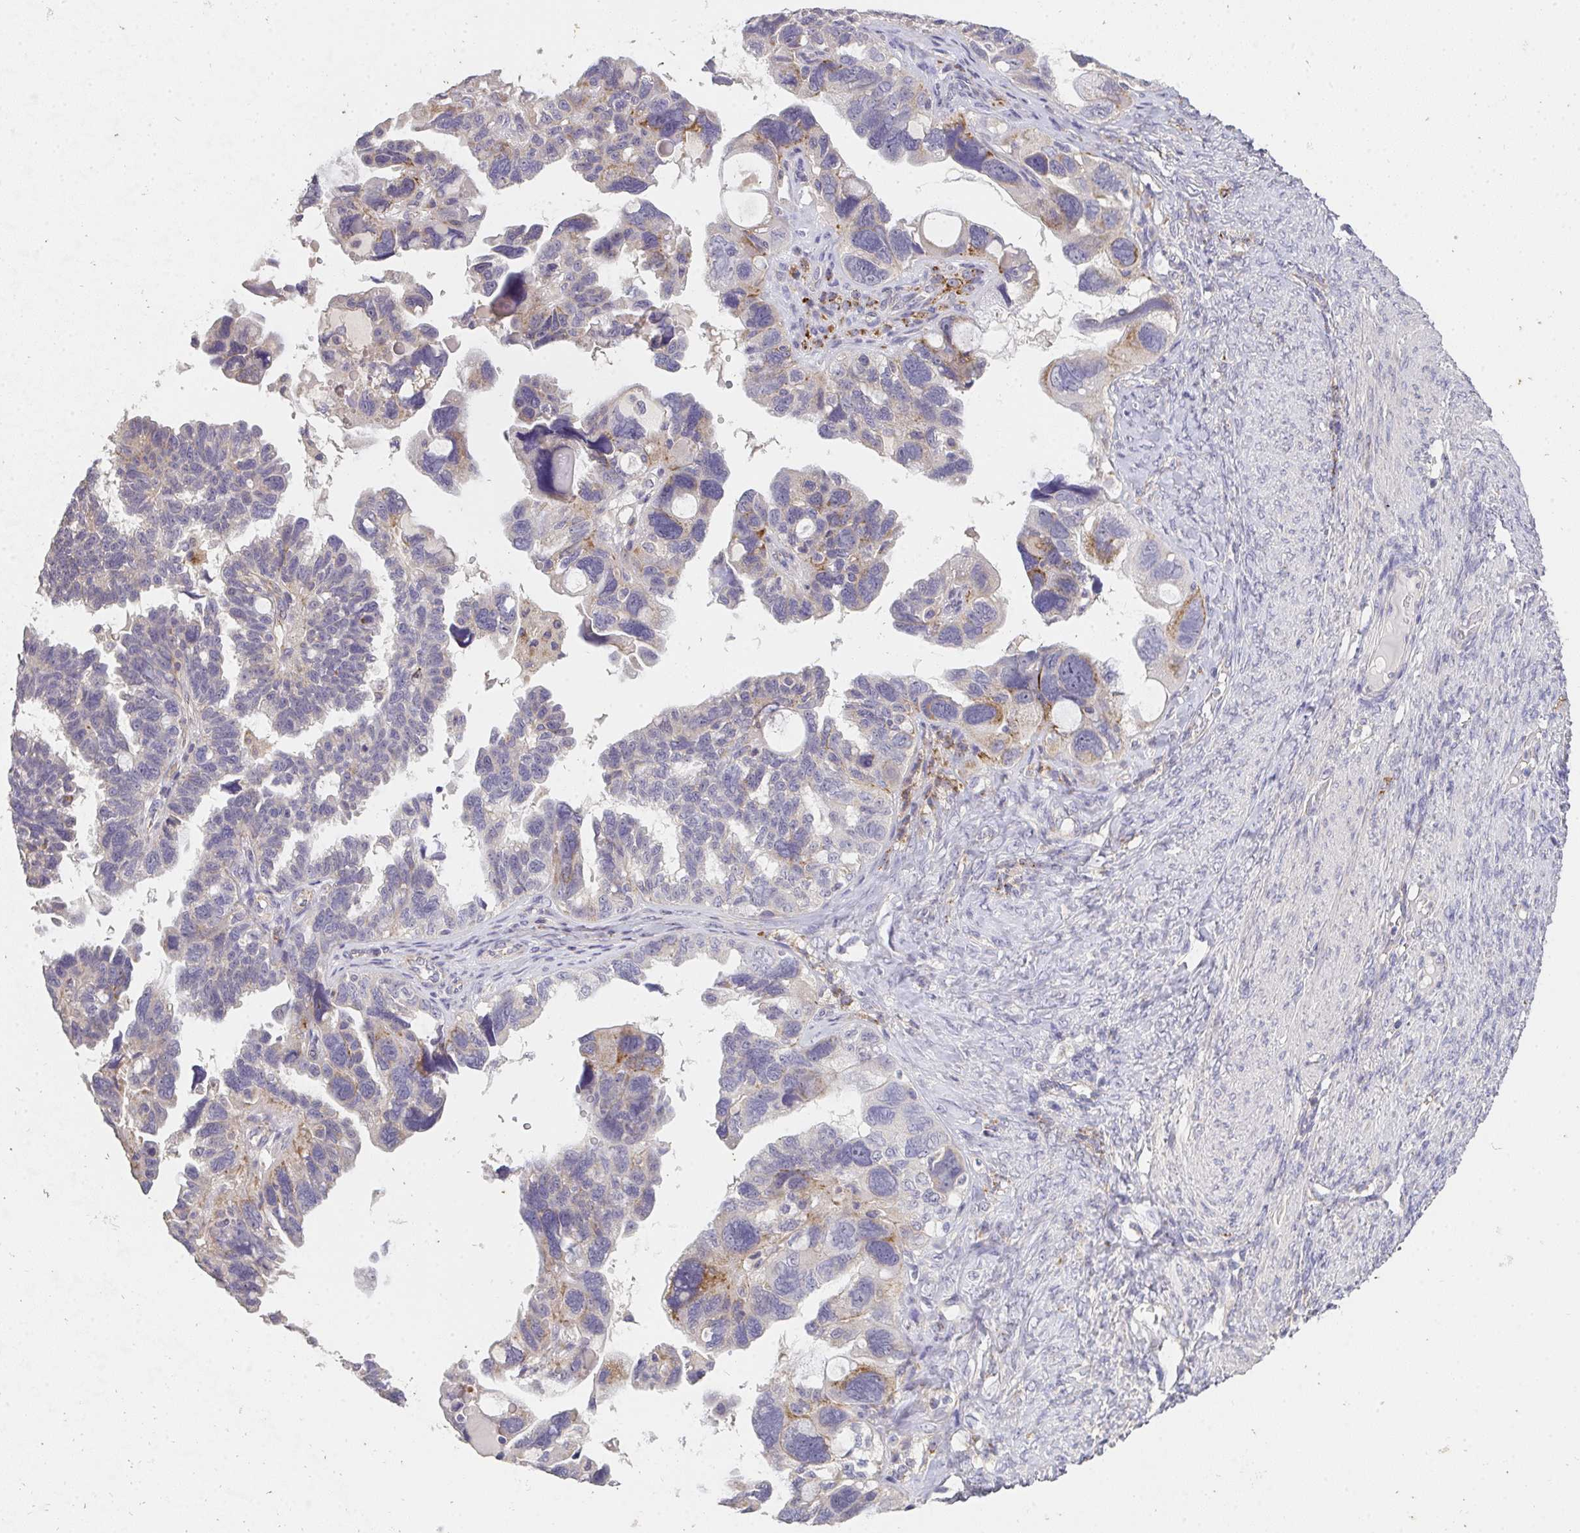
{"staining": {"intensity": "moderate", "quantity": "<25%", "location": "cytoplasmic/membranous"}, "tissue": "ovarian cancer", "cell_type": "Tumor cells", "image_type": "cancer", "snomed": [{"axis": "morphology", "description": "Cystadenocarcinoma, serous, NOS"}, {"axis": "topography", "description": "Ovary"}], "caption": "The image exhibits a brown stain indicating the presence of a protein in the cytoplasmic/membranous of tumor cells in serous cystadenocarcinoma (ovarian). (Brightfield microscopy of DAB IHC at high magnification).", "gene": "TMEM219", "patient": {"sex": "female", "age": 60}}